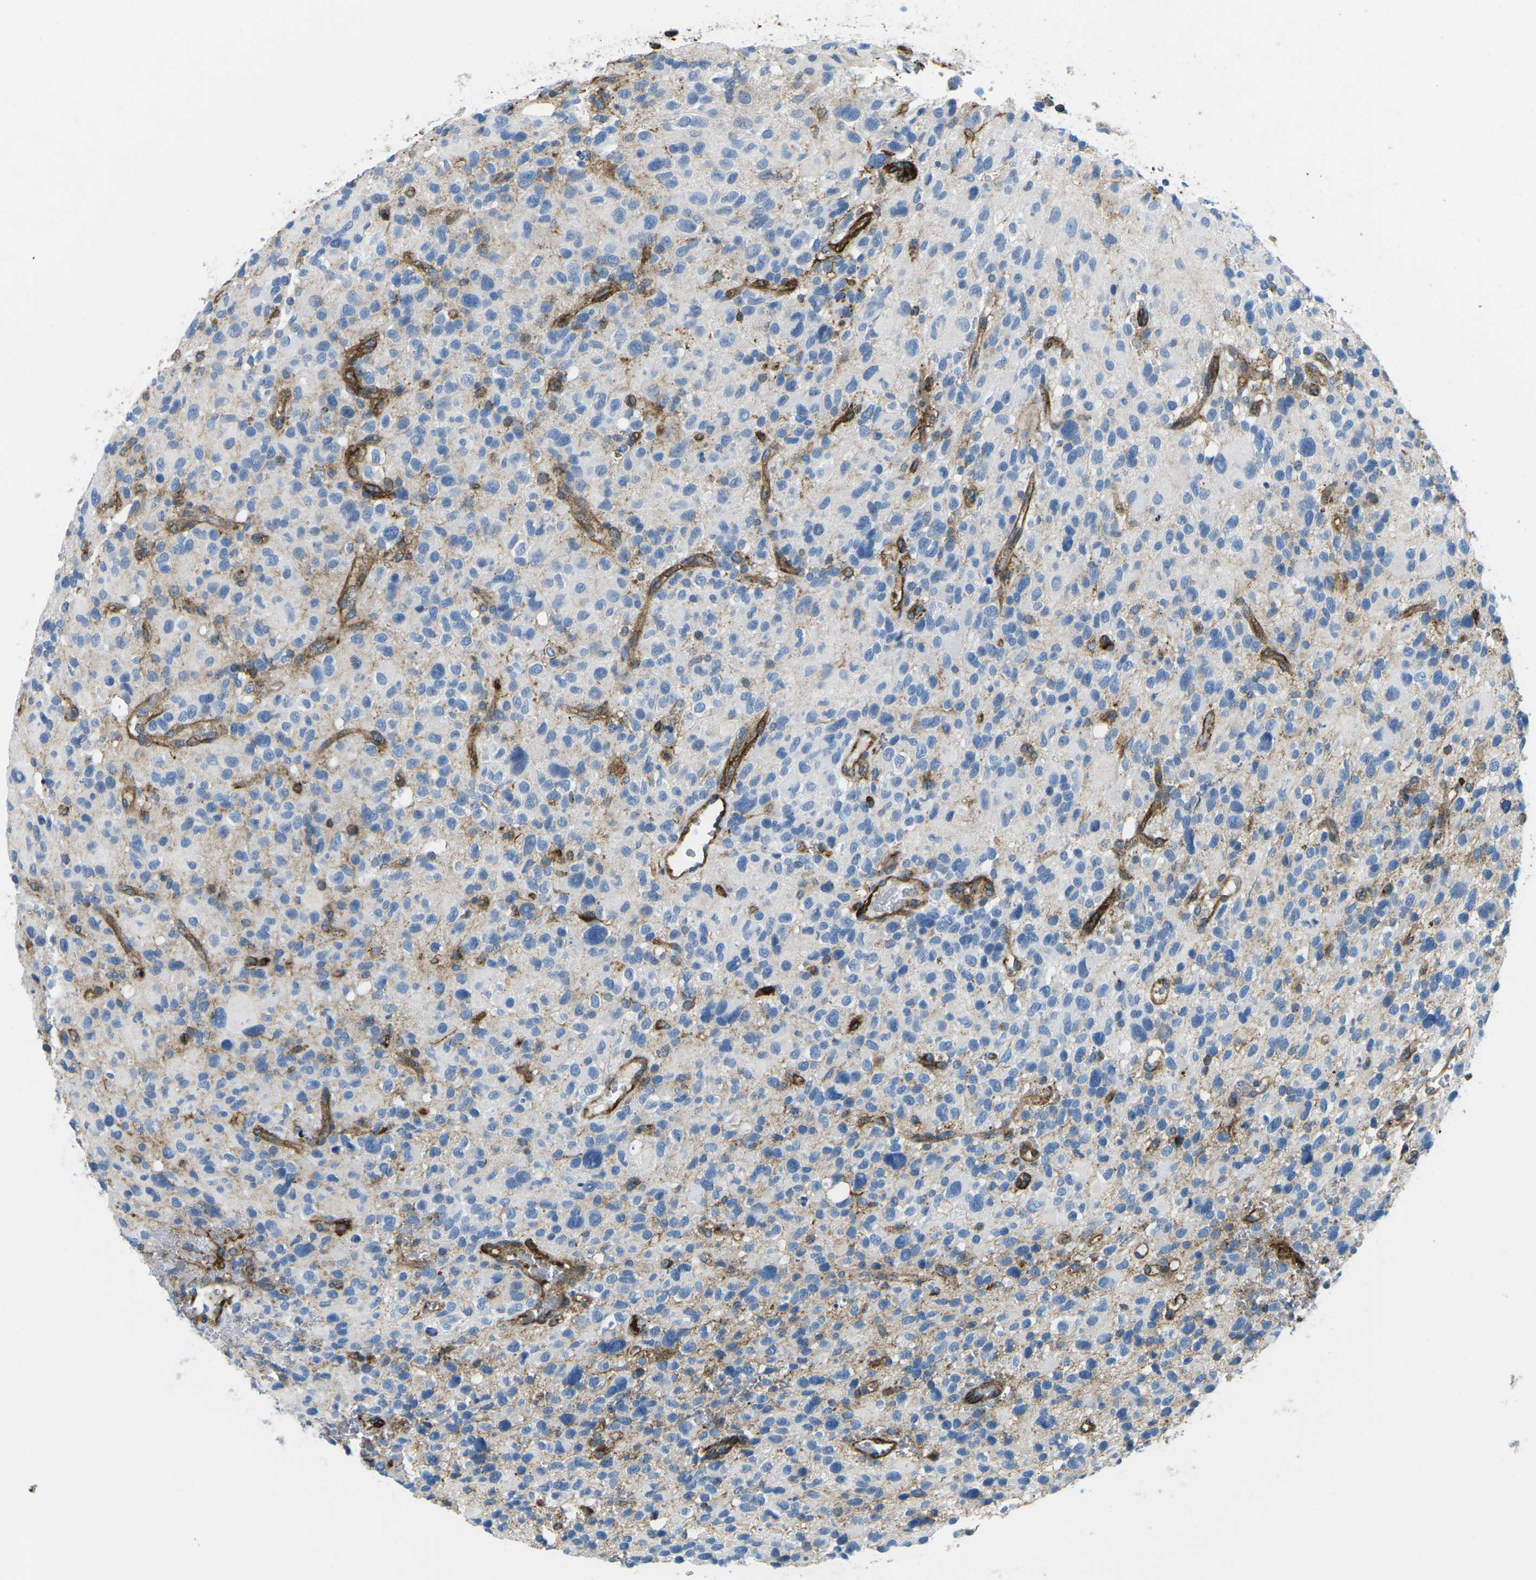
{"staining": {"intensity": "moderate", "quantity": "<25%", "location": "cytoplasmic/membranous"}, "tissue": "glioma", "cell_type": "Tumor cells", "image_type": "cancer", "snomed": [{"axis": "morphology", "description": "Glioma, malignant, High grade"}, {"axis": "topography", "description": "Brain"}], "caption": "The image reveals a brown stain indicating the presence of a protein in the cytoplasmic/membranous of tumor cells in glioma.", "gene": "HLA-B", "patient": {"sex": "male", "age": 48}}